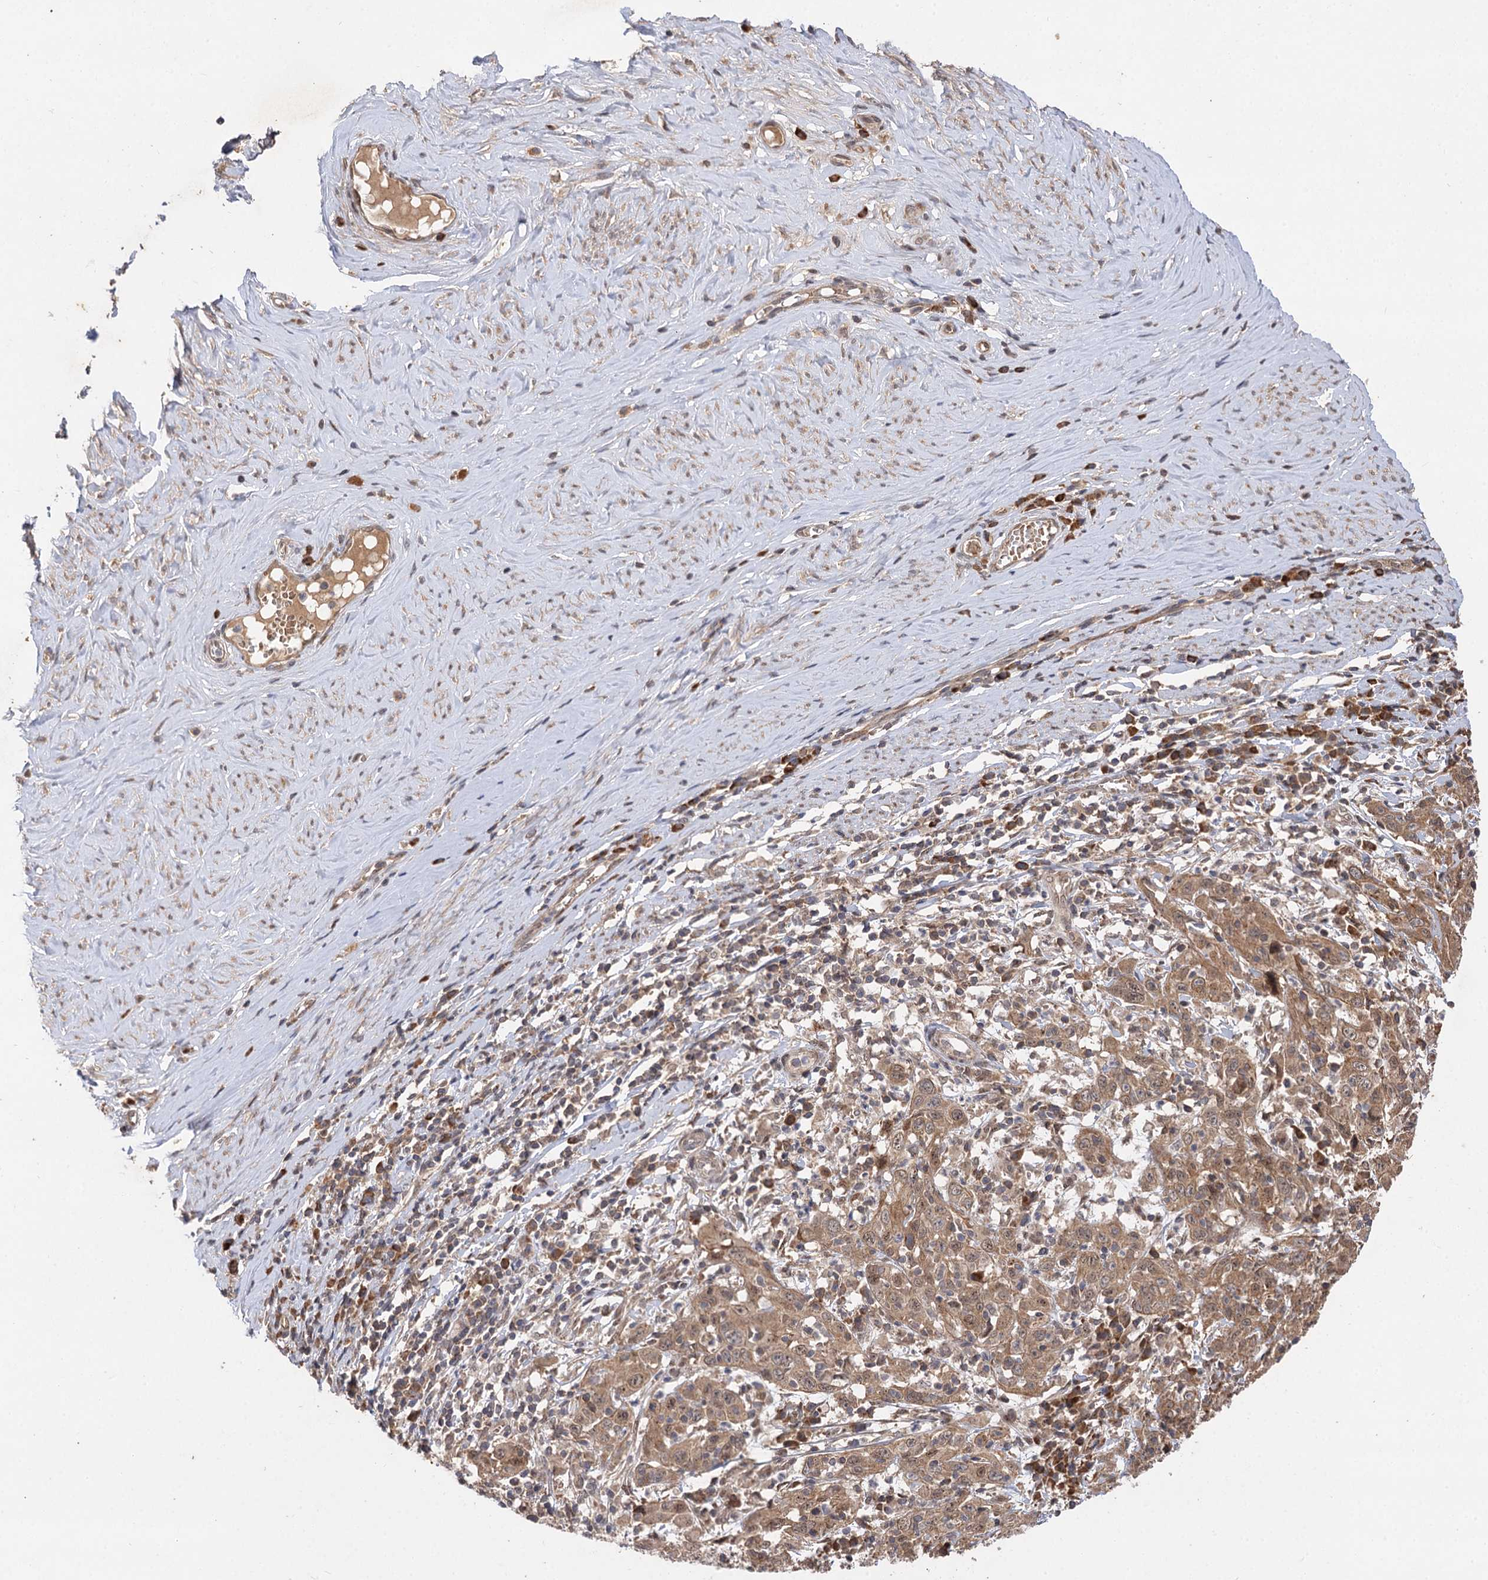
{"staining": {"intensity": "moderate", "quantity": ">75%", "location": "cytoplasmic/membranous"}, "tissue": "cervical cancer", "cell_type": "Tumor cells", "image_type": "cancer", "snomed": [{"axis": "morphology", "description": "Squamous cell carcinoma, NOS"}, {"axis": "topography", "description": "Cervix"}], "caption": "A micrograph of cervical cancer stained for a protein displays moderate cytoplasmic/membranous brown staining in tumor cells.", "gene": "FBXW8", "patient": {"sex": "female", "age": 46}}